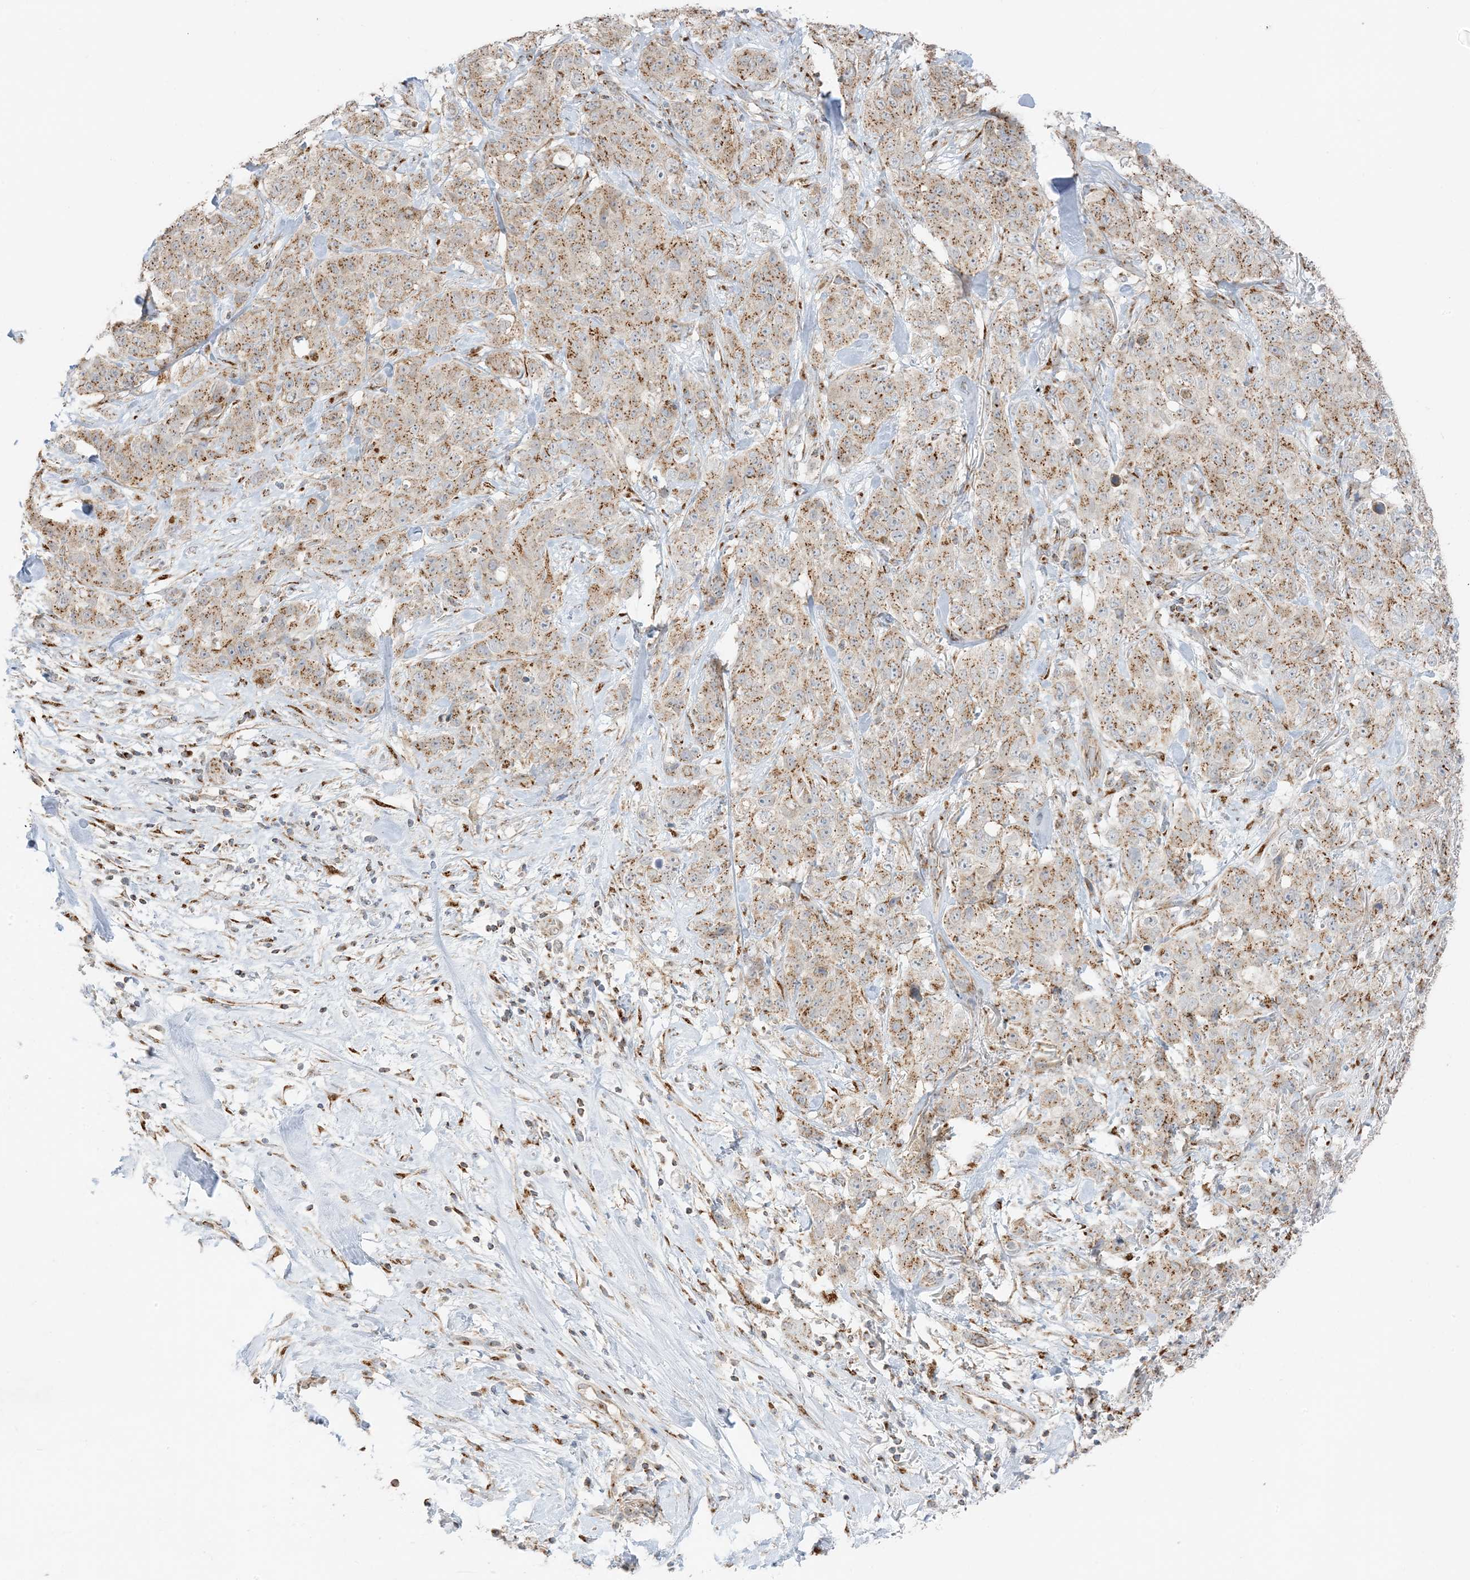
{"staining": {"intensity": "moderate", "quantity": ">75%", "location": "cytoplasmic/membranous"}, "tissue": "stomach cancer", "cell_type": "Tumor cells", "image_type": "cancer", "snomed": [{"axis": "morphology", "description": "Adenocarcinoma, NOS"}, {"axis": "topography", "description": "Stomach"}], "caption": "High-power microscopy captured an IHC image of stomach adenocarcinoma, revealing moderate cytoplasmic/membranous staining in approximately >75% of tumor cells.", "gene": "SLC25A12", "patient": {"sex": "male", "age": 48}}